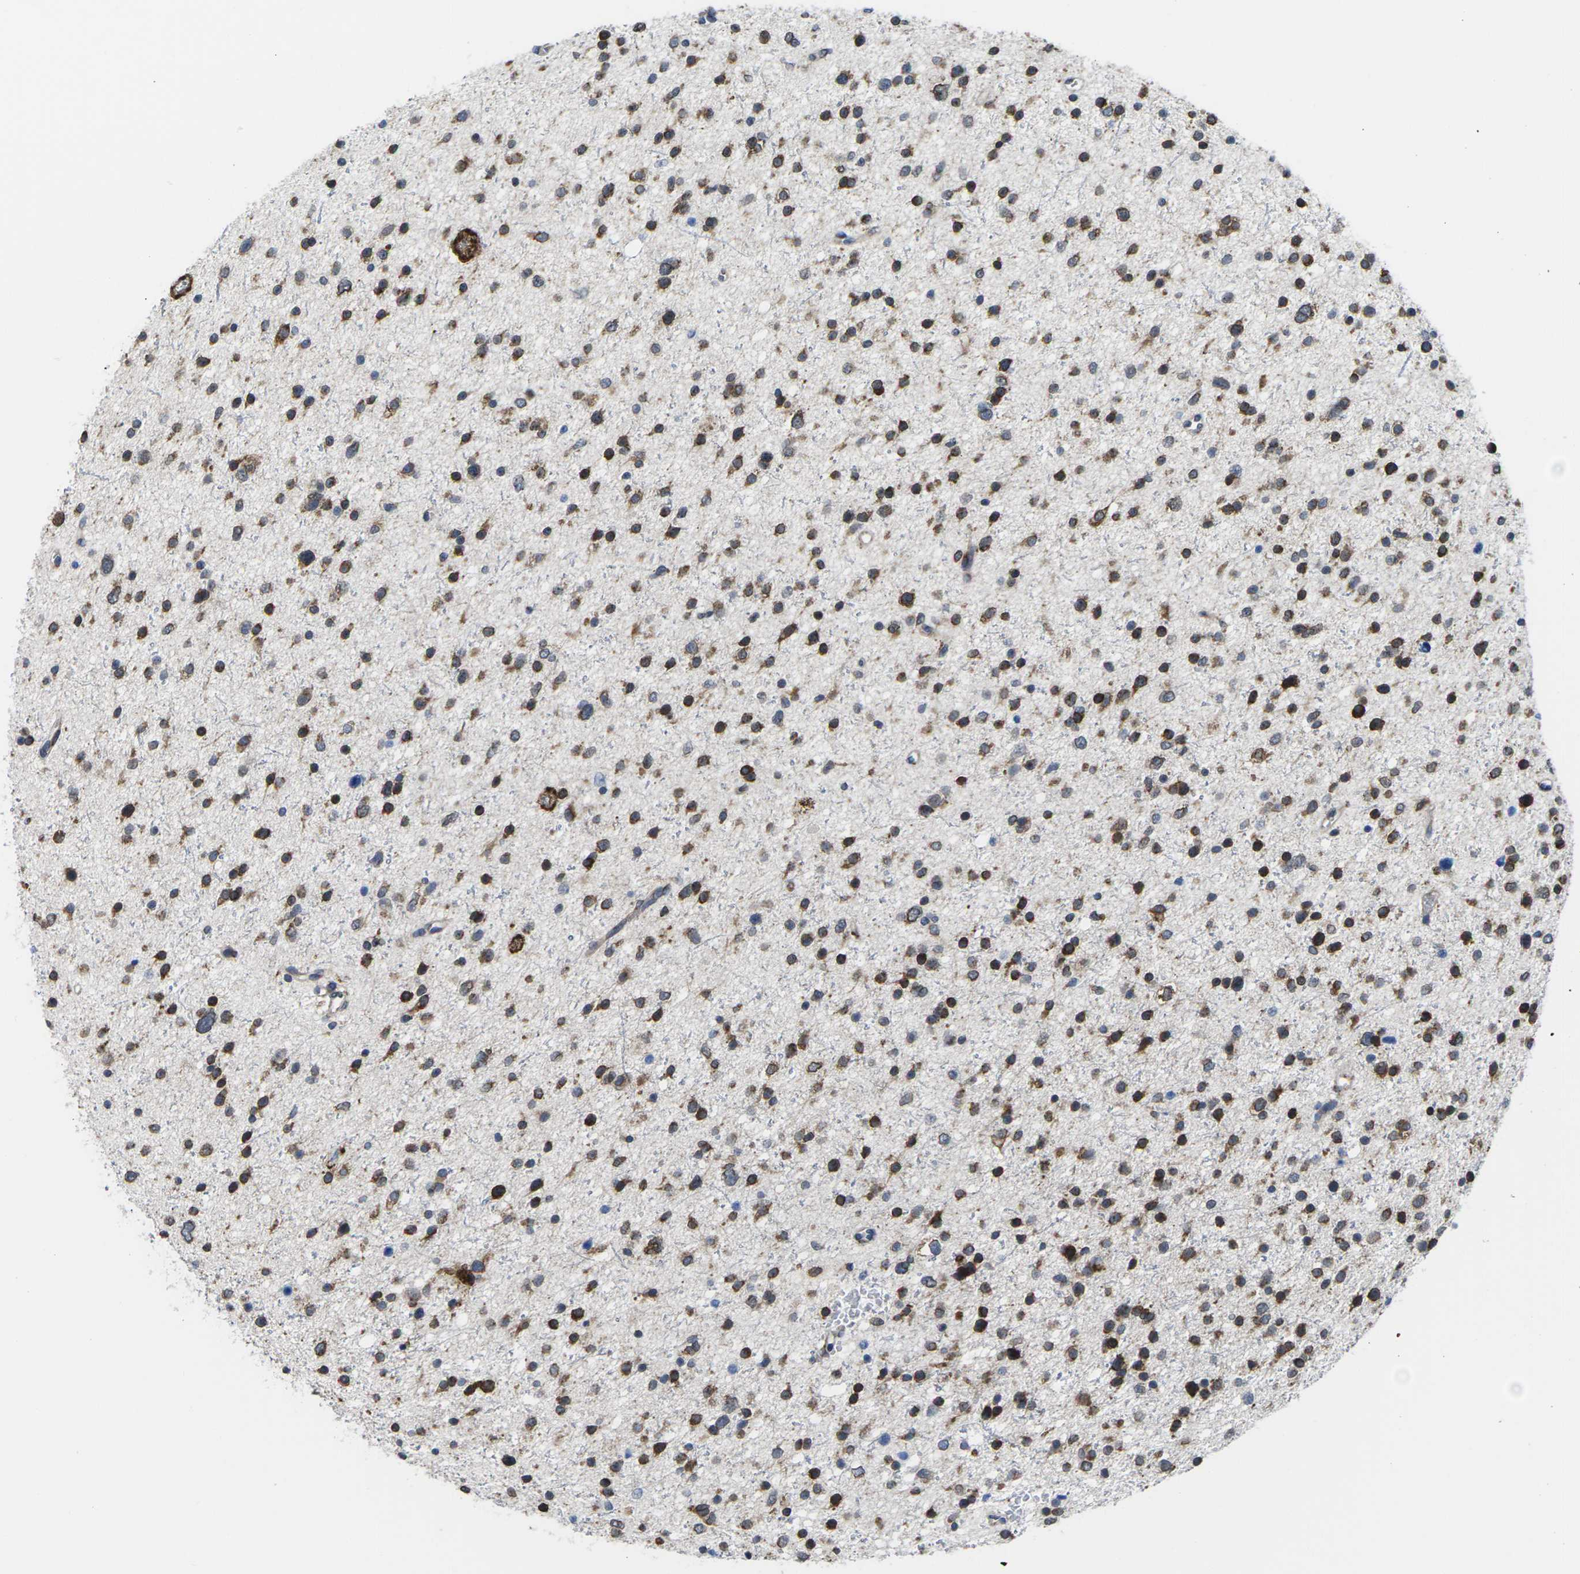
{"staining": {"intensity": "strong", "quantity": ">75%", "location": "cytoplasmic/membranous"}, "tissue": "glioma", "cell_type": "Tumor cells", "image_type": "cancer", "snomed": [{"axis": "morphology", "description": "Glioma, malignant, Low grade"}, {"axis": "topography", "description": "Brain"}], "caption": "Immunohistochemical staining of glioma shows high levels of strong cytoplasmic/membranous protein staining in approximately >75% of tumor cells.", "gene": "PDZK1IP1", "patient": {"sex": "female", "age": 37}}